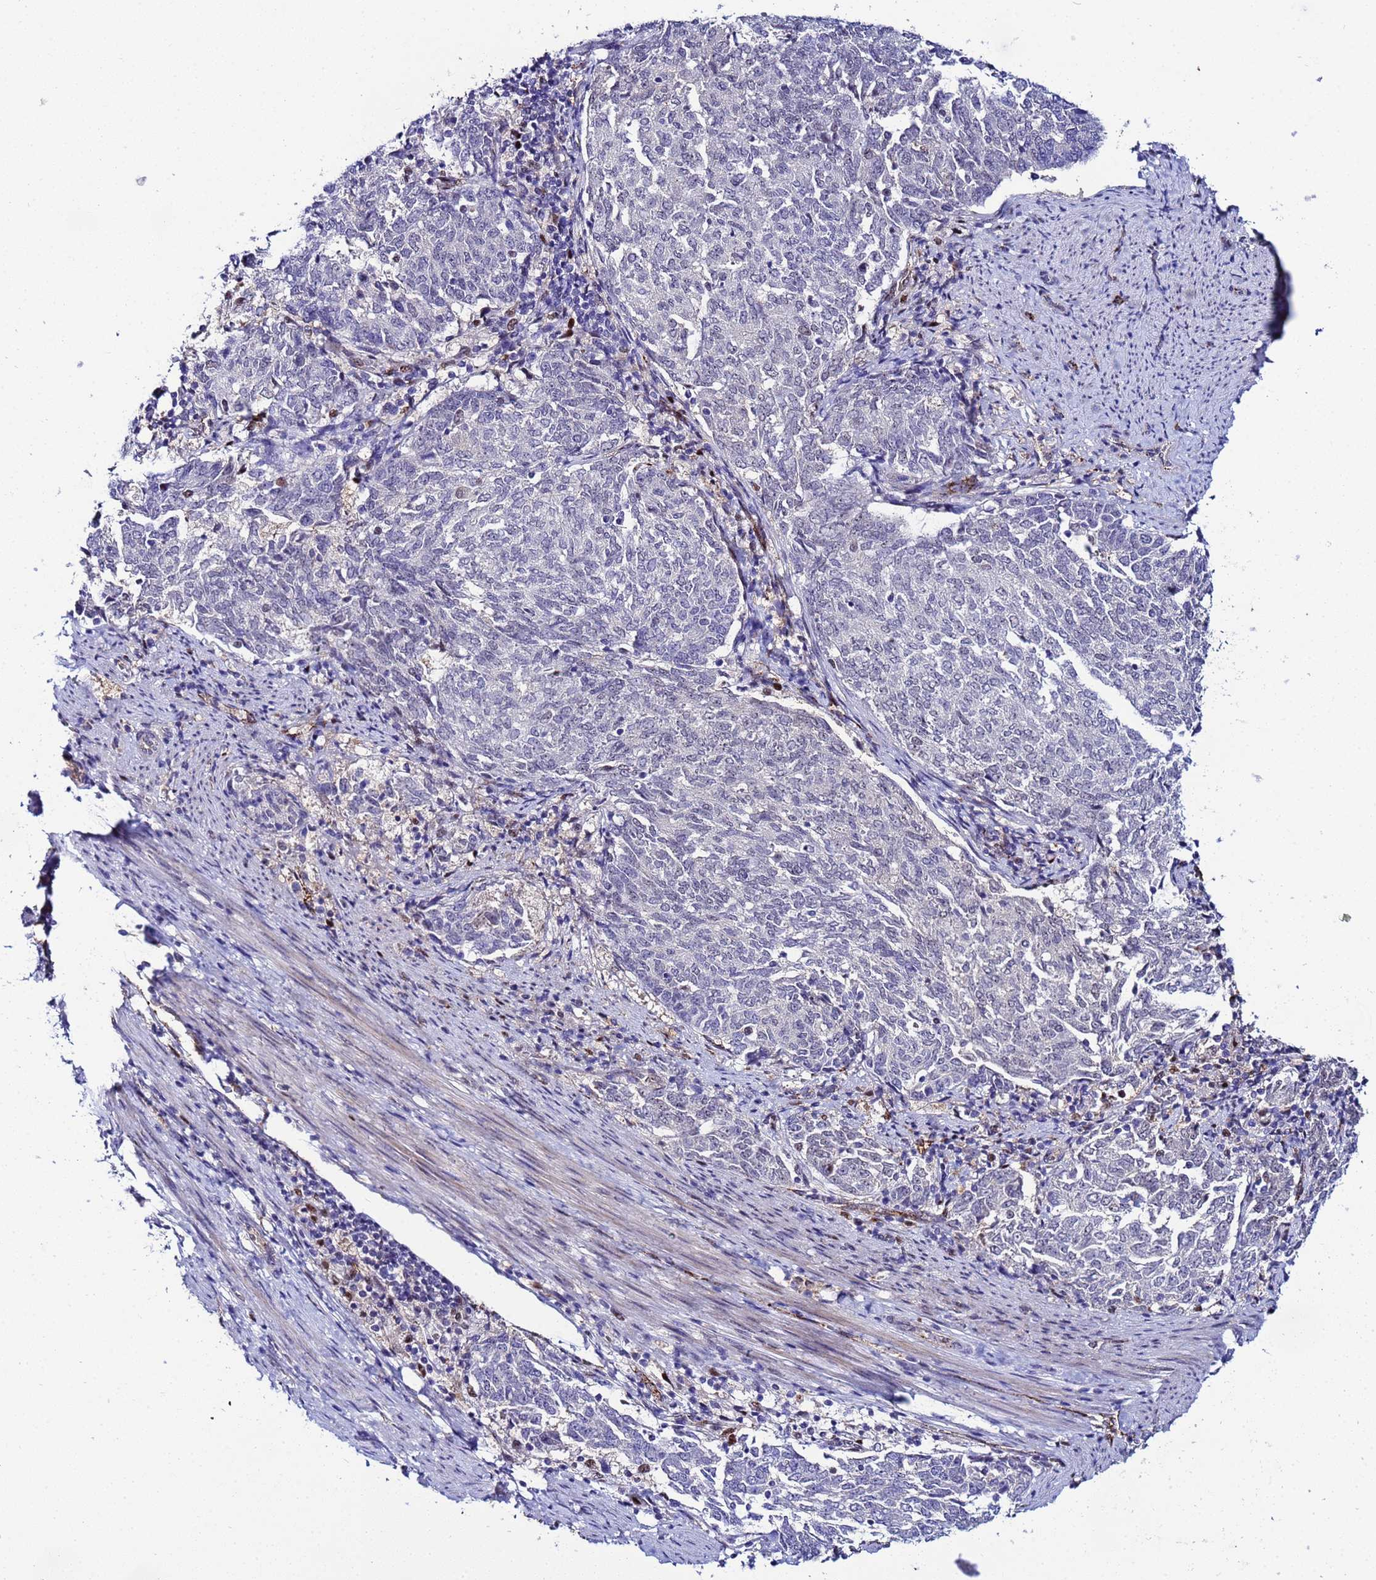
{"staining": {"intensity": "weak", "quantity": "<25%", "location": "nuclear"}, "tissue": "endometrial cancer", "cell_type": "Tumor cells", "image_type": "cancer", "snomed": [{"axis": "morphology", "description": "Adenocarcinoma, NOS"}, {"axis": "topography", "description": "Endometrium"}], "caption": "Immunohistochemical staining of endometrial cancer displays no significant positivity in tumor cells.", "gene": "SLC25A37", "patient": {"sex": "female", "age": 80}}